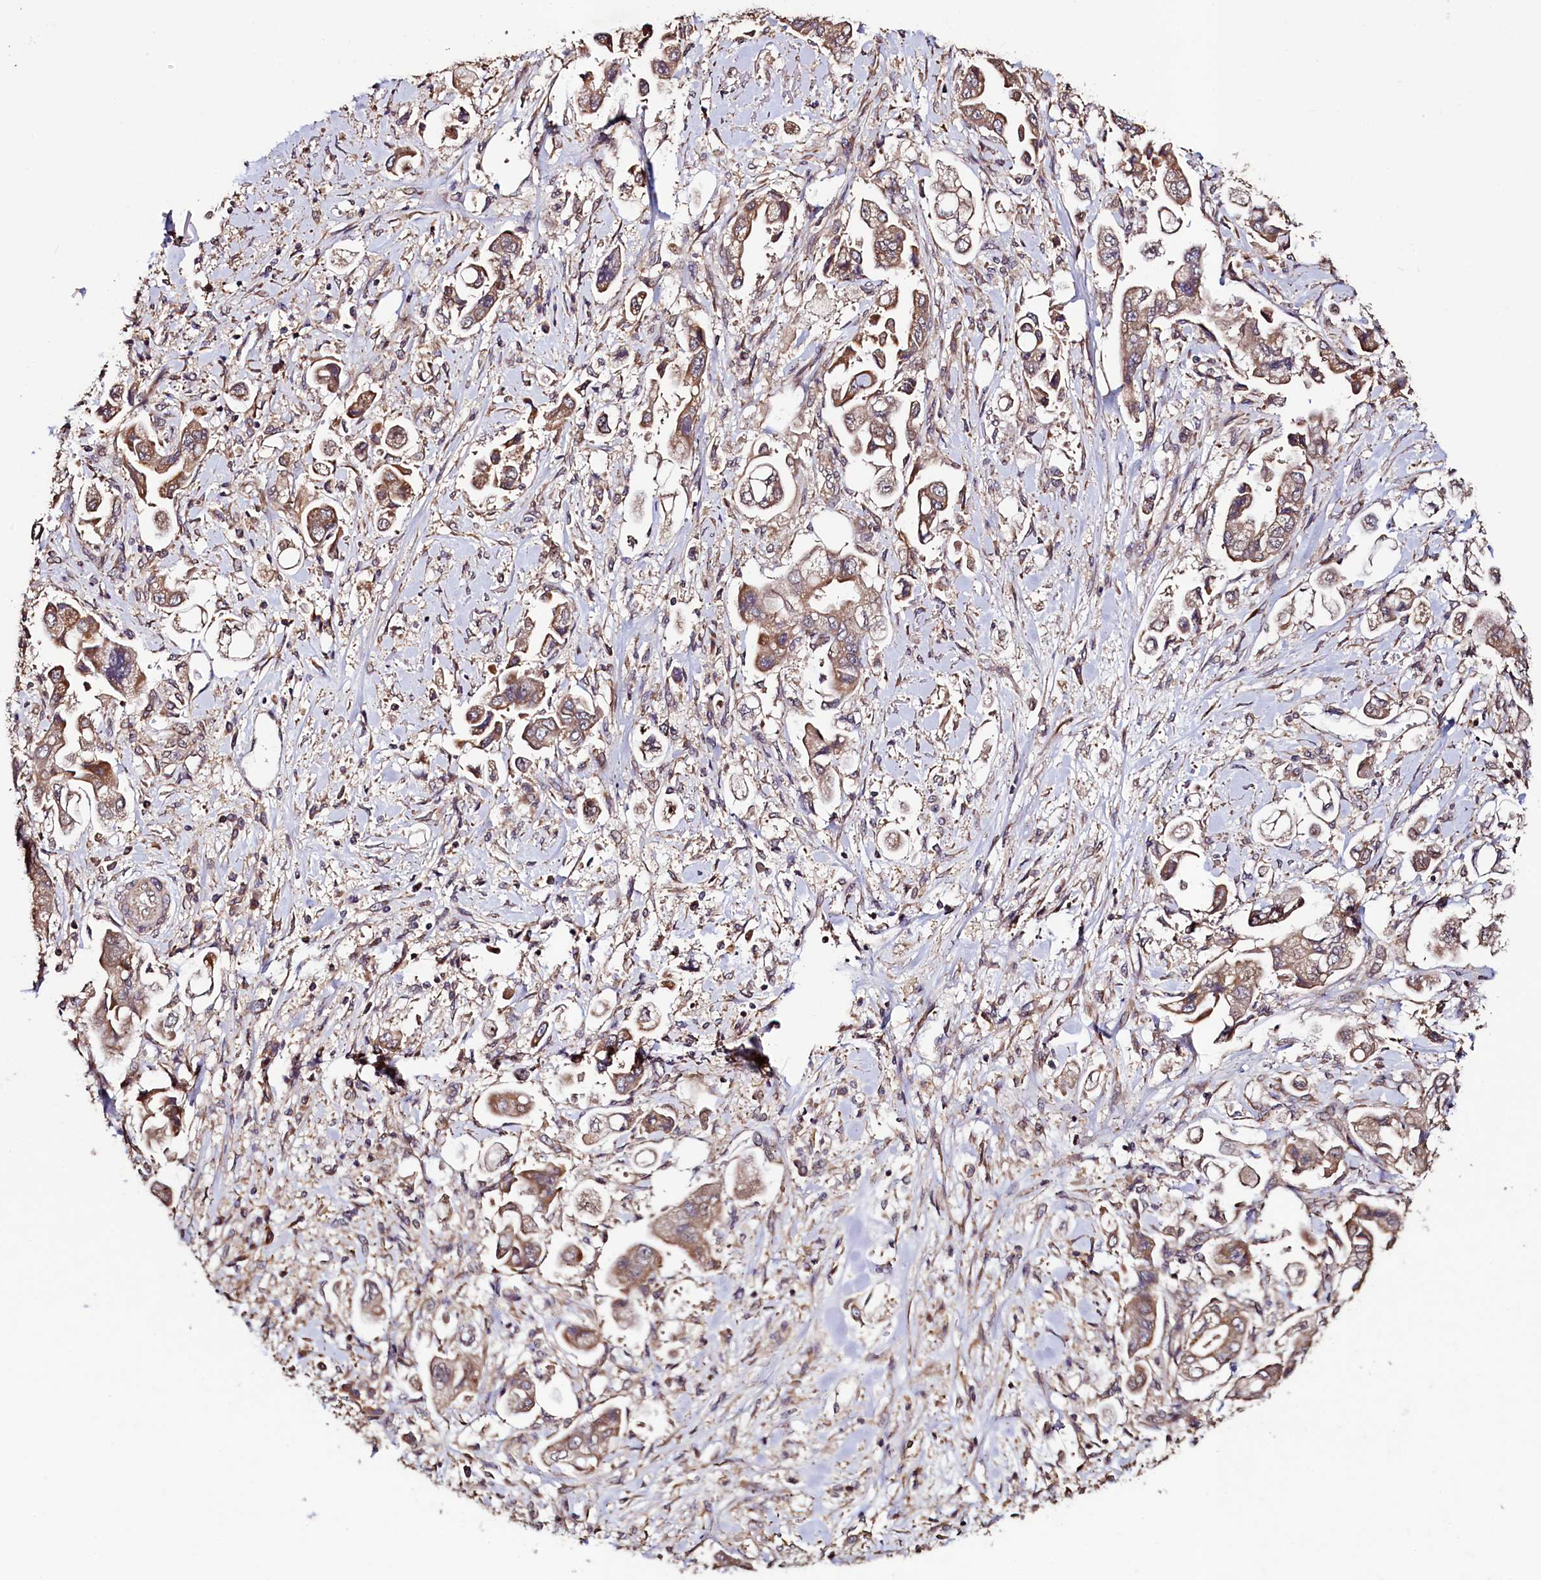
{"staining": {"intensity": "moderate", "quantity": ">75%", "location": "cytoplasmic/membranous"}, "tissue": "stomach cancer", "cell_type": "Tumor cells", "image_type": "cancer", "snomed": [{"axis": "morphology", "description": "Adenocarcinoma, NOS"}, {"axis": "topography", "description": "Stomach"}], "caption": "The photomicrograph reveals staining of adenocarcinoma (stomach), revealing moderate cytoplasmic/membranous protein expression (brown color) within tumor cells. (brown staining indicates protein expression, while blue staining denotes nuclei).", "gene": "RBFA", "patient": {"sex": "male", "age": 62}}